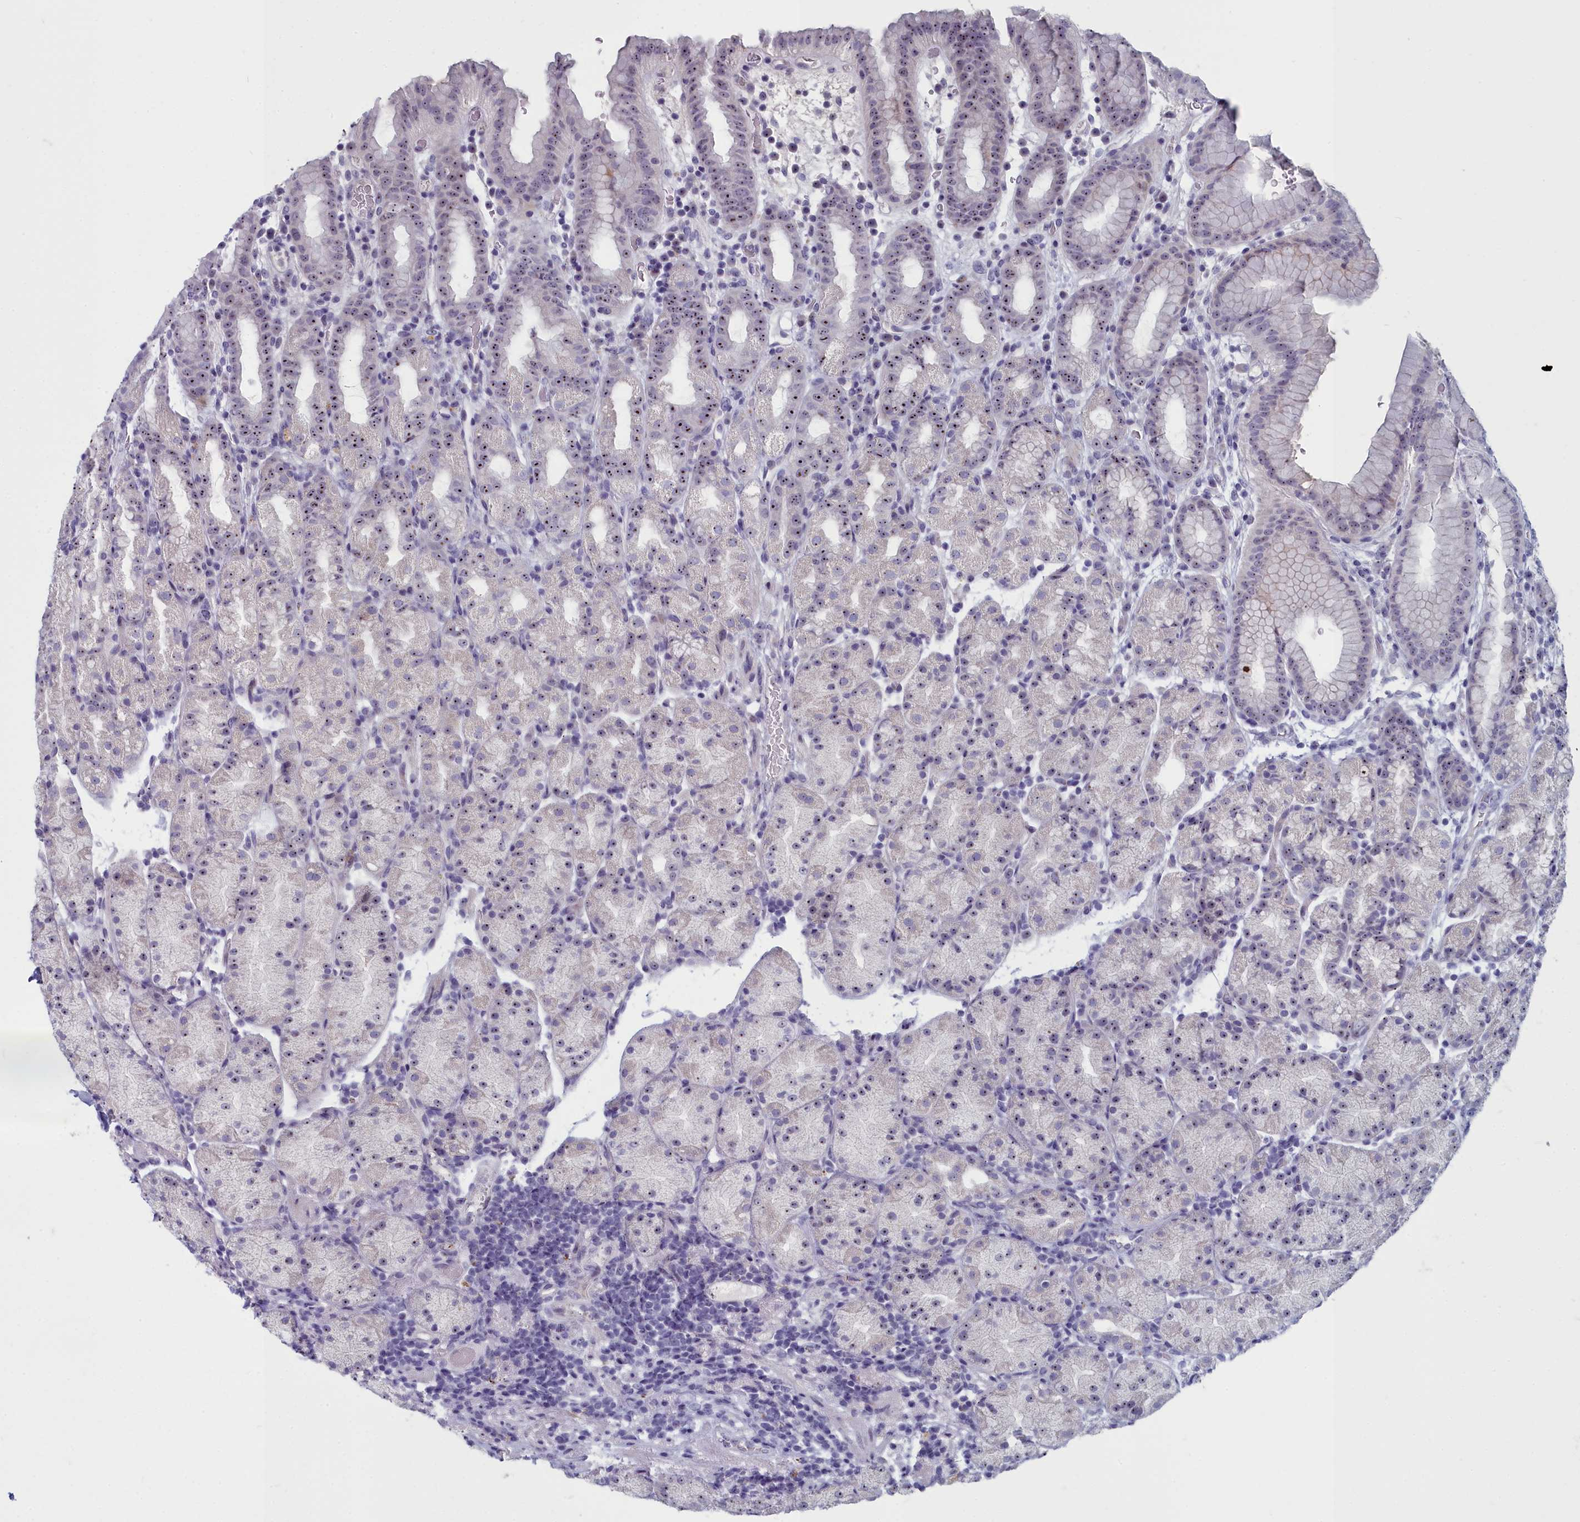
{"staining": {"intensity": "moderate", "quantity": "<25%", "location": "cytoplasmic/membranous,nuclear"}, "tissue": "stomach", "cell_type": "Glandular cells", "image_type": "normal", "snomed": [{"axis": "morphology", "description": "Normal tissue, NOS"}, {"axis": "topography", "description": "Stomach, upper"}, {"axis": "topography", "description": "Stomach, lower"}, {"axis": "topography", "description": "Small intestine"}], "caption": "Unremarkable stomach displays moderate cytoplasmic/membranous,nuclear staining in approximately <25% of glandular cells.", "gene": "INSYN2A", "patient": {"sex": "male", "age": 68}}